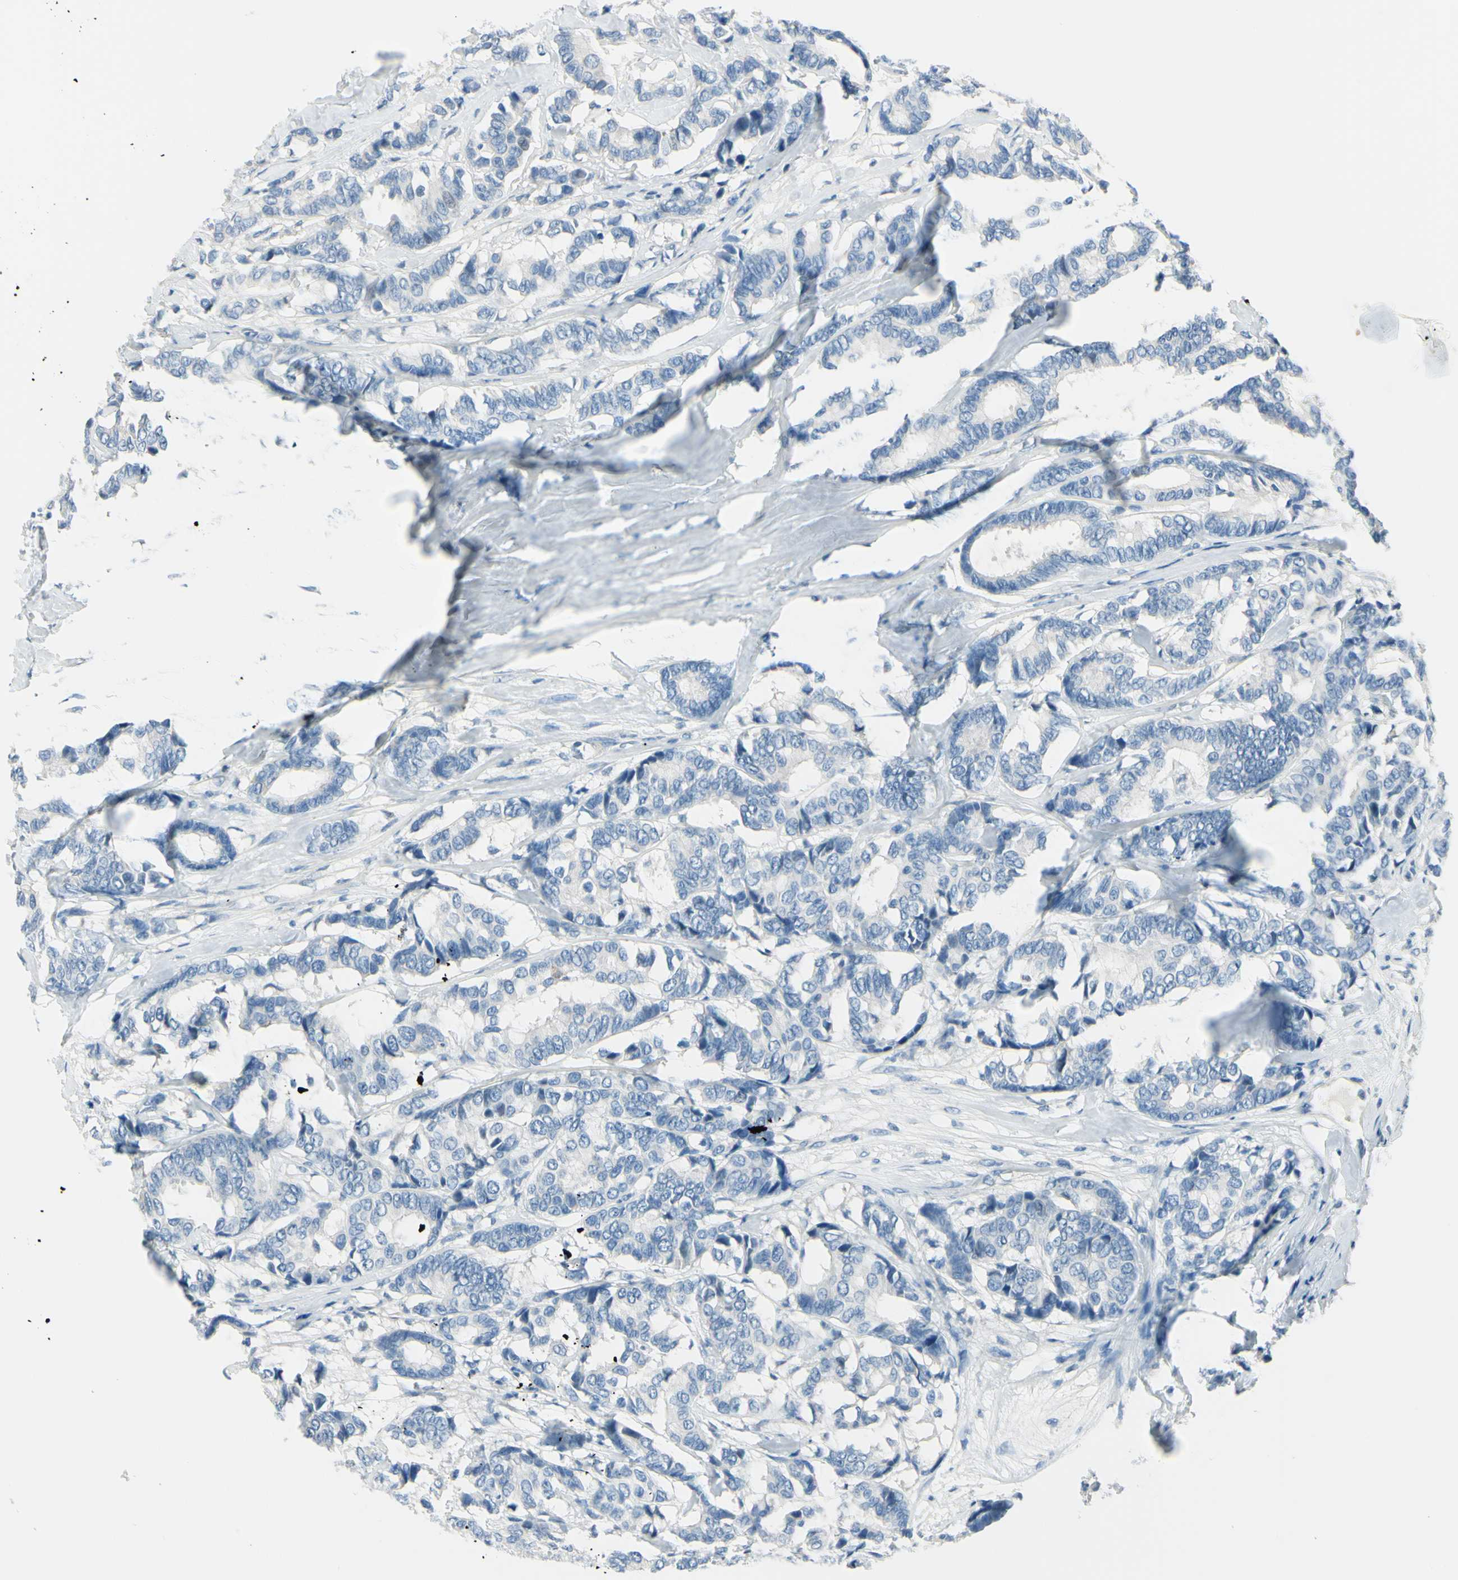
{"staining": {"intensity": "negative", "quantity": "none", "location": "none"}, "tissue": "breast cancer", "cell_type": "Tumor cells", "image_type": "cancer", "snomed": [{"axis": "morphology", "description": "Duct carcinoma"}, {"axis": "topography", "description": "Breast"}], "caption": "DAB (3,3'-diaminobenzidine) immunohistochemical staining of intraductal carcinoma (breast) displays no significant expression in tumor cells.", "gene": "DLG4", "patient": {"sex": "female", "age": 87}}